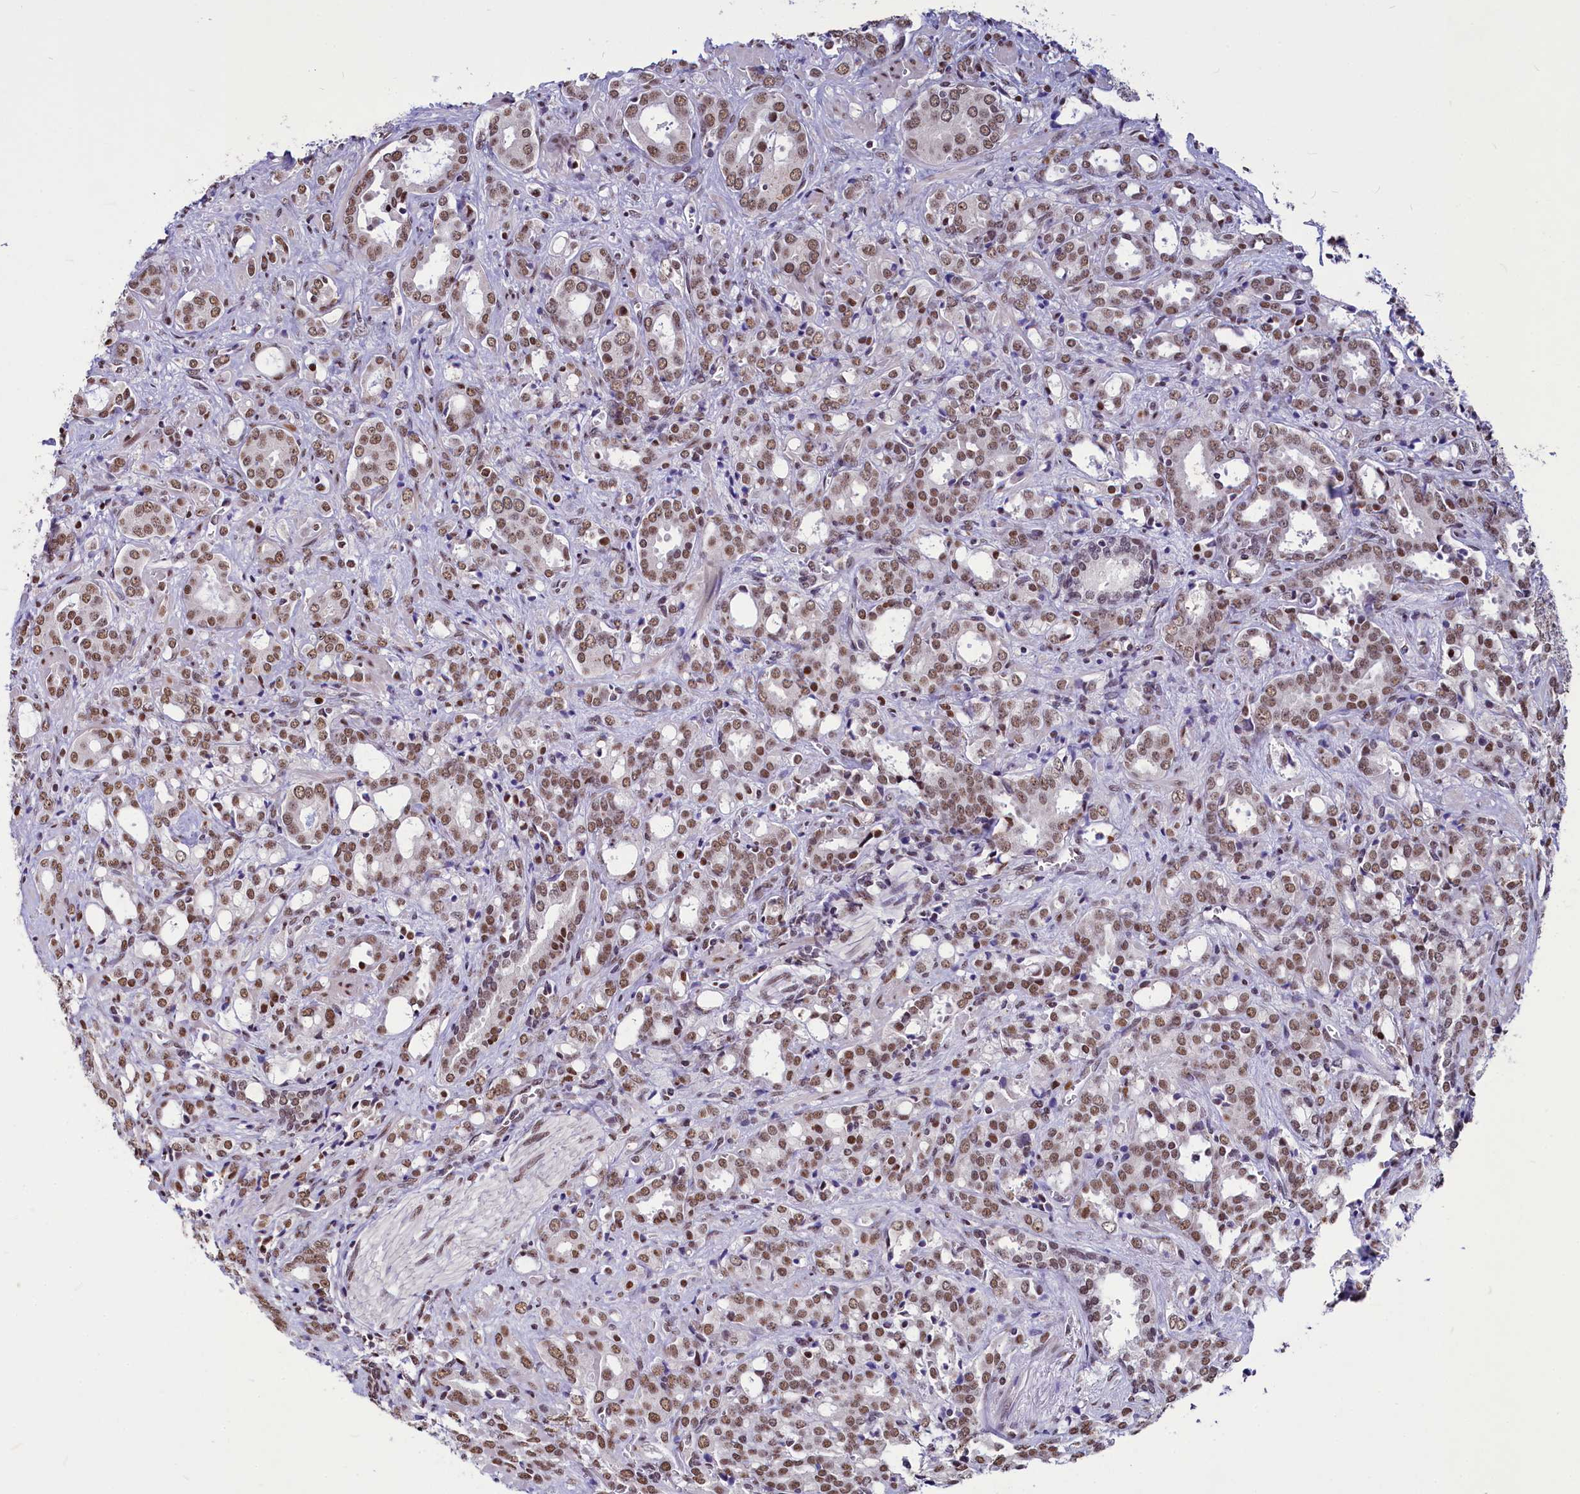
{"staining": {"intensity": "moderate", "quantity": ">75%", "location": "nuclear"}, "tissue": "prostate cancer", "cell_type": "Tumor cells", "image_type": "cancer", "snomed": [{"axis": "morphology", "description": "Adenocarcinoma, High grade"}, {"axis": "topography", "description": "Prostate"}], "caption": "This is an image of IHC staining of prostate cancer, which shows moderate positivity in the nuclear of tumor cells.", "gene": "PARPBP", "patient": {"sex": "male", "age": 72}}